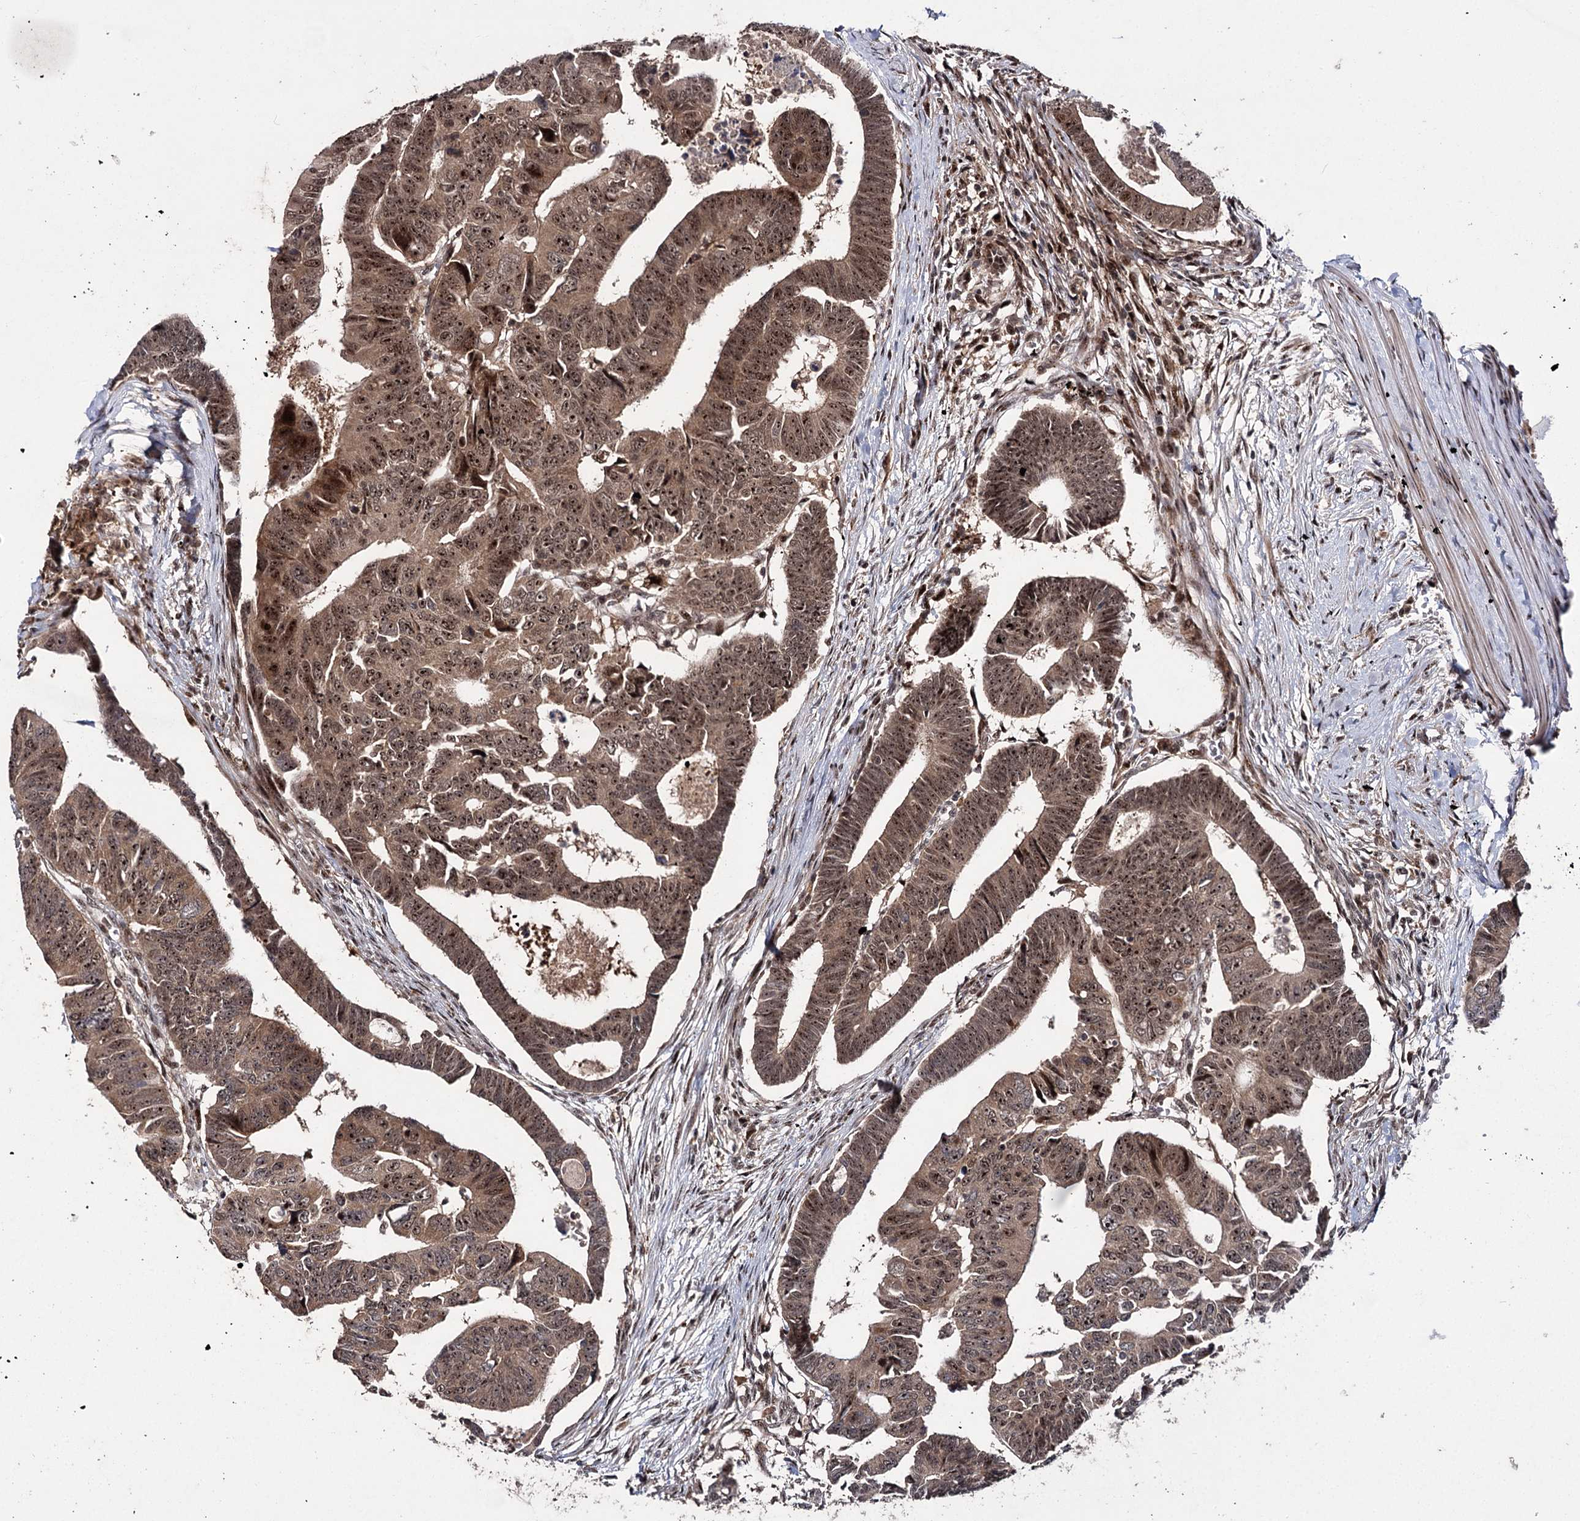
{"staining": {"intensity": "strong", "quantity": ">75%", "location": "cytoplasmic/membranous,nuclear"}, "tissue": "colorectal cancer", "cell_type": "Tumor cells", "image_type": "cancer", "snomed": [{"axis": "morphology", "description": "Adenocarcinoma, NOS"}, {"axis": "topography", "description": "Rectum"}], "caption": "IHC of human colorectal cancer (adenocarcinoma) exhibits high levels of strong cytoplasmic/membranous and nuclear expression in about >75% of tumor cells.", "gene": "MKNK2", "patient": {"sex": "female", "age": 65}}